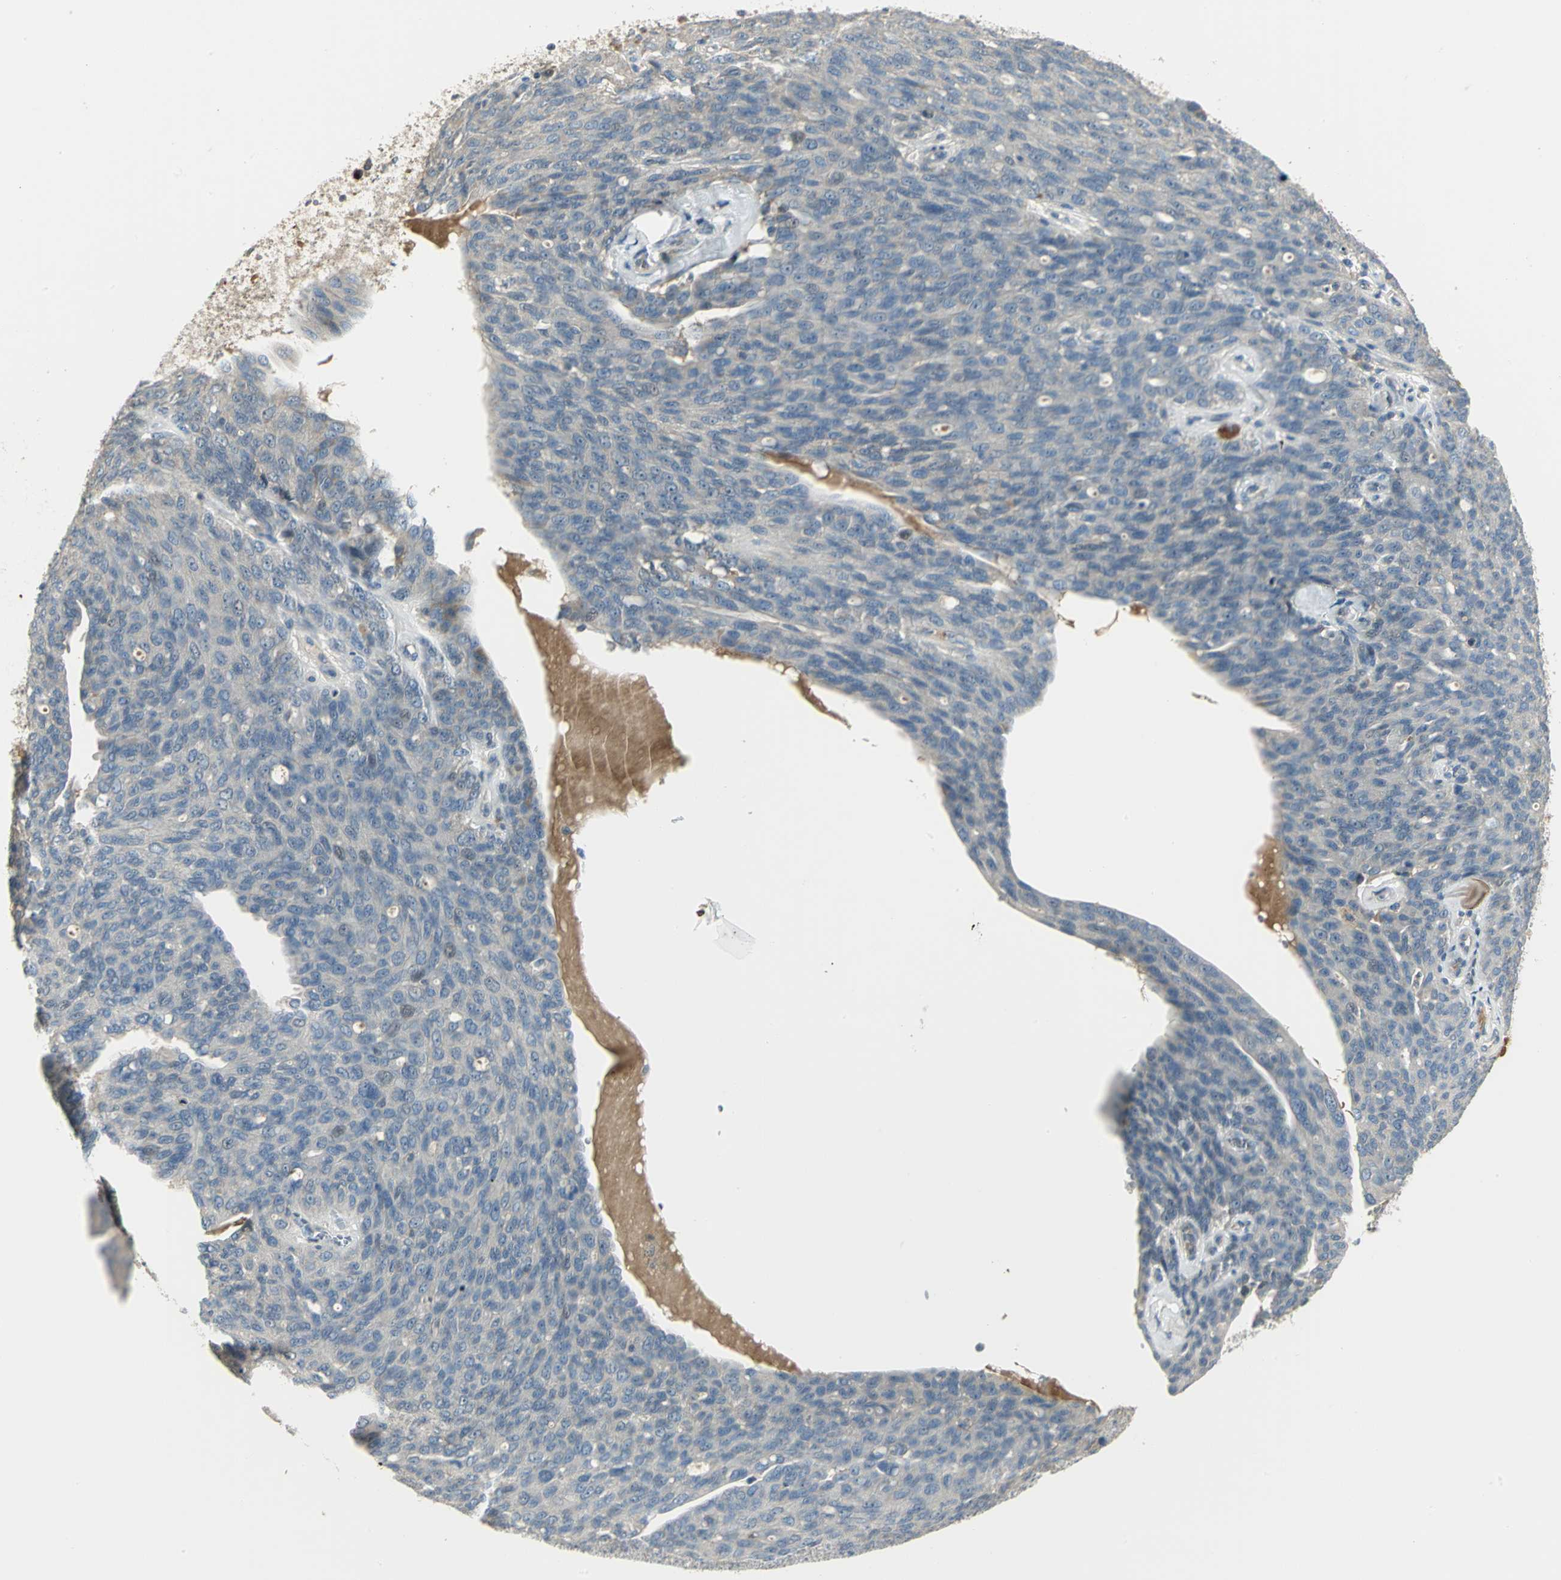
{"staining": {"intensity": "negative", "quantity": "none", "location": "none"}, "tissue": "ovarian cancer", "cell_type": "Tumor cells", "image_type": "cancer", "snomed": [{"axis": "morphology", "description": "Carcinoma, endometroid"}, {"axis": "topography", "description": "Ovary"}], "caption": "This is an immunohistochemistry micrograph of human ovarian cancer. There is no expression in tumor cells.", "gene": "PROC", "patient": {"sex": "female", "age": 60}}